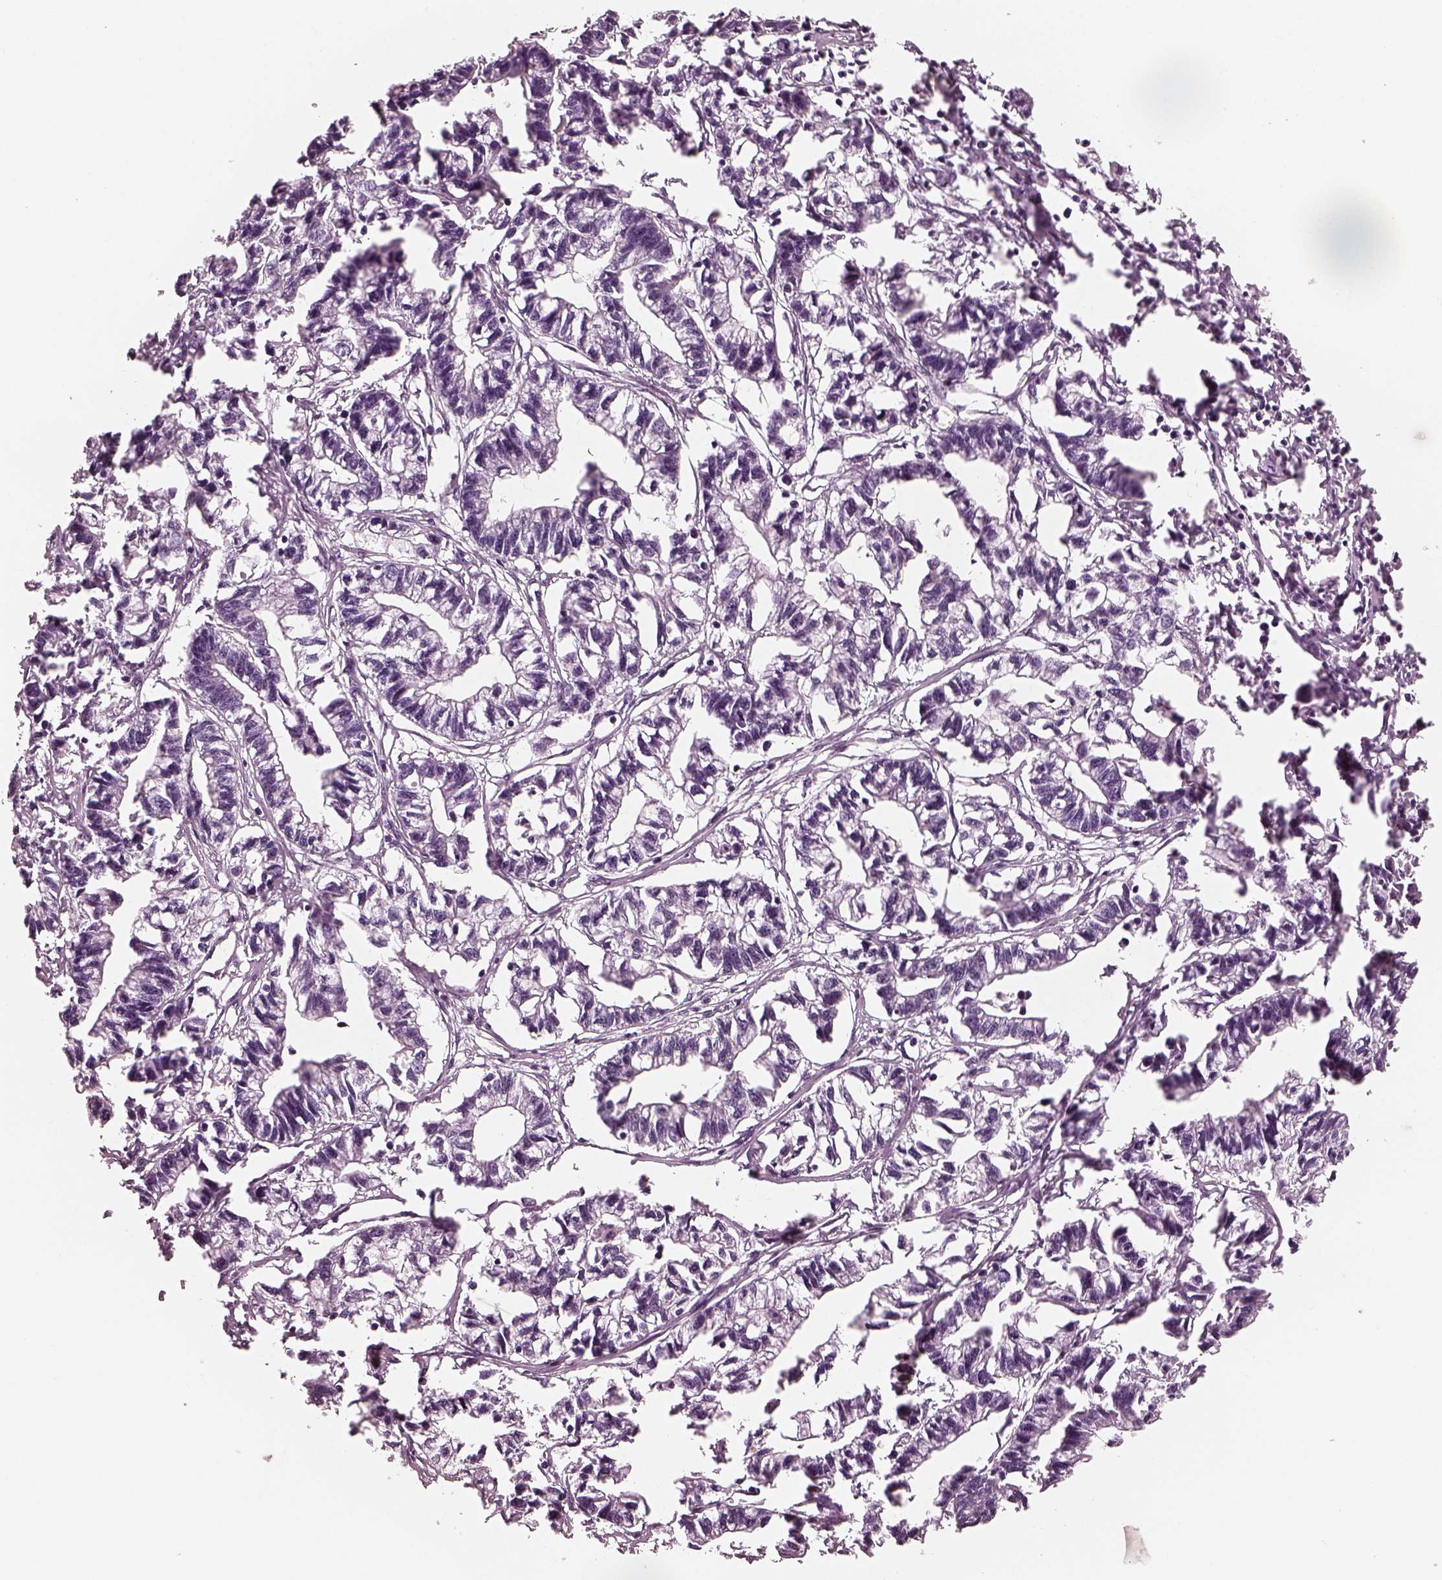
{"staining": {"intensity": "negative", "quantity": "none", "location": "none"}, "tissue": "stomach cancer", "cell_type": "Tumor cells", "image_type": "cancer", "snomed": [{"axis": "morphology", "description": "Adenocarcinoma, NOS"}, {"axis": "topography", "description": "Stomach"}], "caption": "High power microscopy photomicrograph of an immunohistochemistry (IHC) micrograph of stomach adenocarcinoma, revealing no significant positivity in tumor cells.", "gene": "CSH1", "patient": {"sex": "male", "age": 83}}